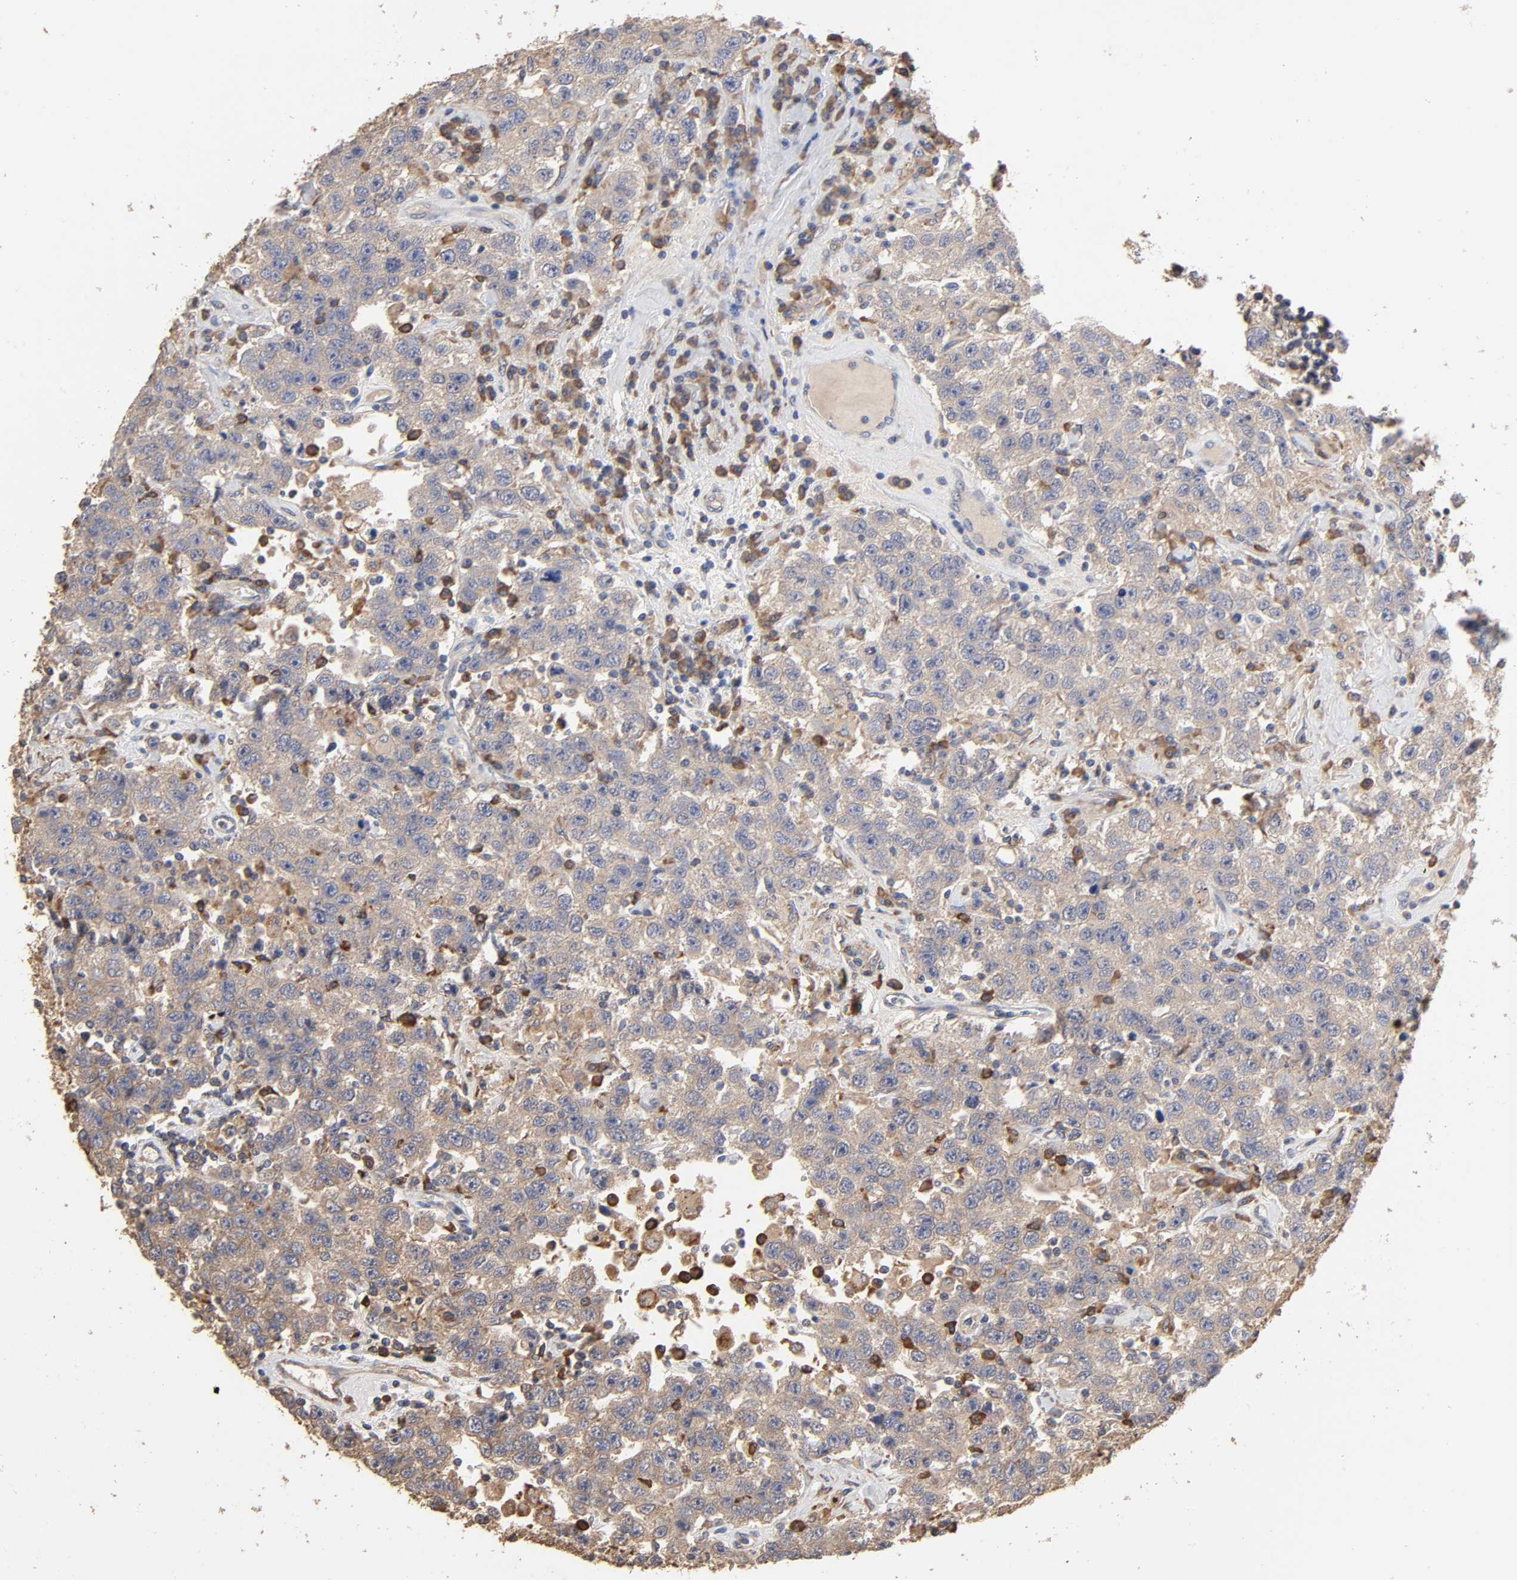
{"staining": {"intensity": "weak", "quantity": ">75%", "location": "cytoplasmic/membranous"}, "tissue": "testis cancer", "cell_type": "Tumor cells", "image_type": "cancer", "snomed": [{"axis": "morphology", "description": "Seminoma, NOS"}, {"axis": "topography", "description": "Testis"}], "caption": "Protein staining displays weak cytoplasmic/membranous positivity in about >75% of tumor cells in testis seminoma.", "gene": "EIF4G2", "patient": {"sex": "male", "age": 41}}